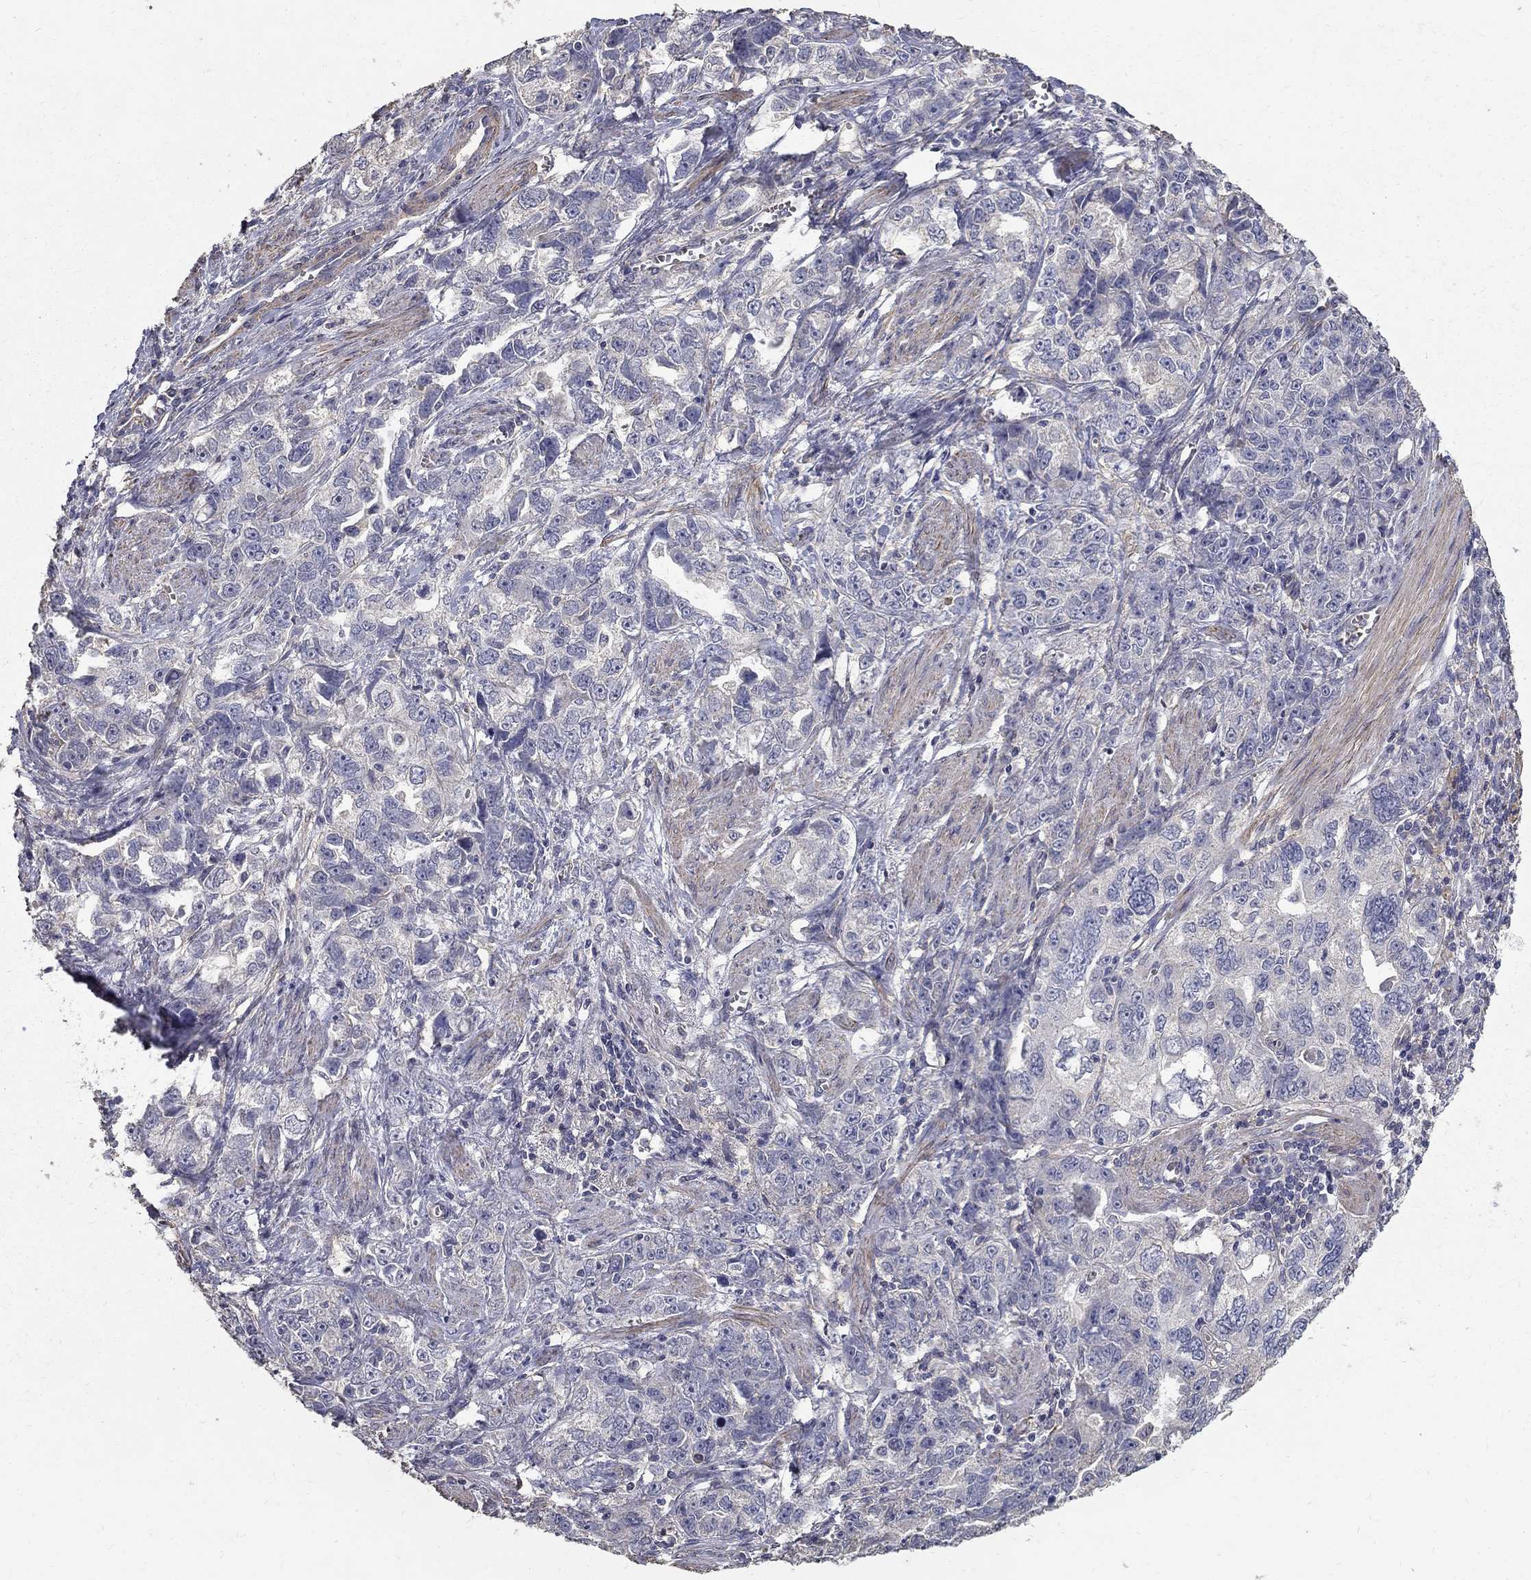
{"staining": {"intensity": "negative", "quantity": "none", "location": "none"}, "tissue": "ovarian cancer", "cell_type": "Tumor cells", "image_type": "cancer", "snomed": [{"axis": "morphology", "description": "Cystadenocarcinoma, serous, NOS"}, {"axis": "topography", "description": "Ovary"}], "caption": "Tumor cells are negative for brown protein staining in ovarian cancer (serous cystadenocarcinoma).", "gene": "MPP2", "patient": {"sex": "female", "age": 51}}